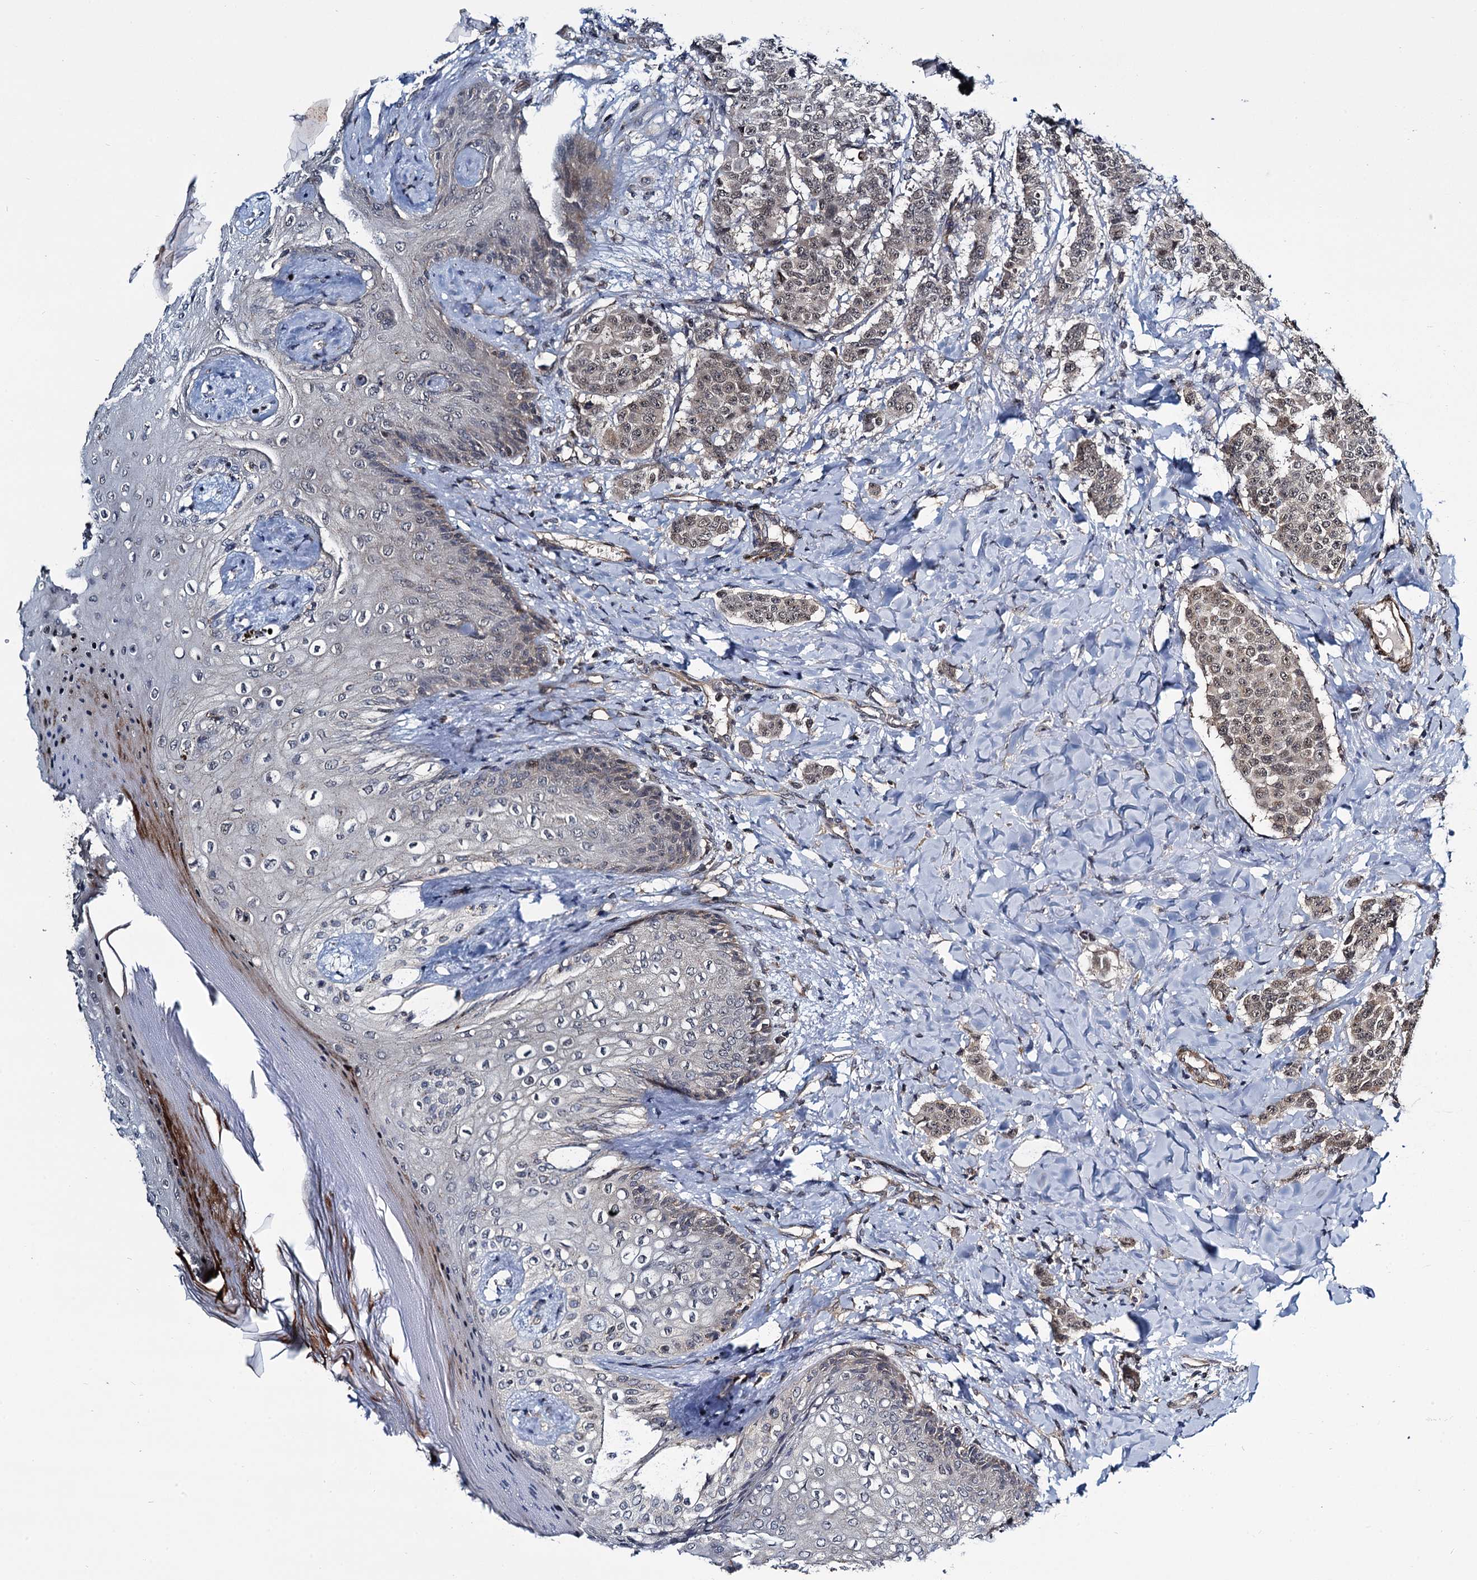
{"staining": {"intensity": "weak", "quantity": ">75%", "location": "cytoplasmic/membranous"}, "tissue": "breast cancer", "cell_type": "Tumor cells", "image_type": "cancer", "snomed": [{"axis": "morphology", "description": "Duct carcinoma"}, {"axis": "topography", "description": "Breast"}], "caption": "High-power microscopy captured an IHC histopathology image of breast cancer (intraductal carcinoma), revealing weak cytoplasmic/membranous staining in about >75% of tumor cells.", "gene": "ARHGAP42", "patient": {"sex": "female", "age": 40}}